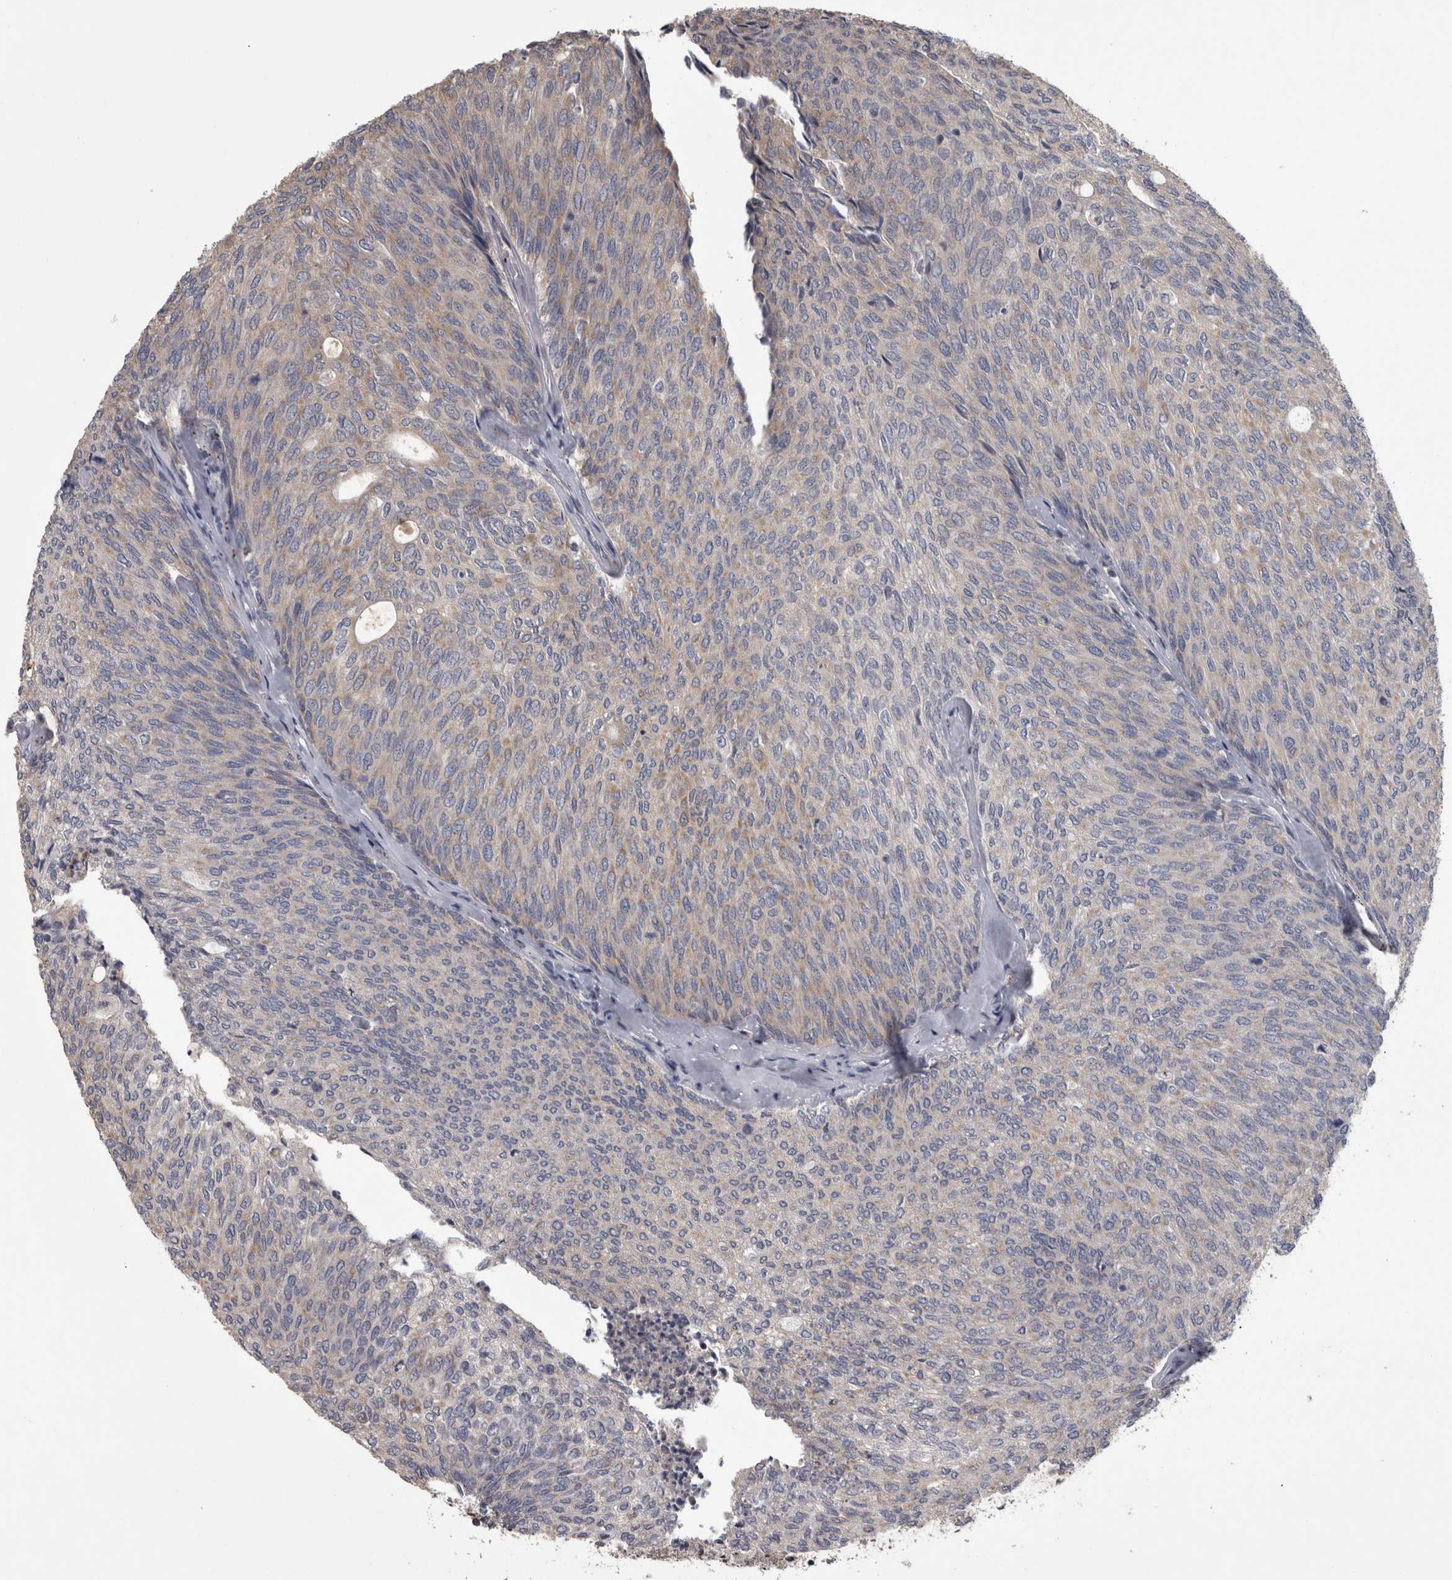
{"staining": {"intensity": "weak", "quantity": "25%-75%", "location": "cytoplasmic/membranous"}, "tissue": "urothelial cancer", "cell_type": "Tumor cells", "image_type": "cancer", "snomed": [{"axis": "morphology", "description": "Urothelial carcinoma, Low grade"}, {"axis": "topography", "description": "Urinary bladder"}], "caption": "Protein analysis of urothelial carcinoma (low-grade) tissue displays weak cytoplasmic/membranous staining in about 25%-75% of tumor cells.", "gene": "DBT", "patient": {"sex": "female", "age": 79}}